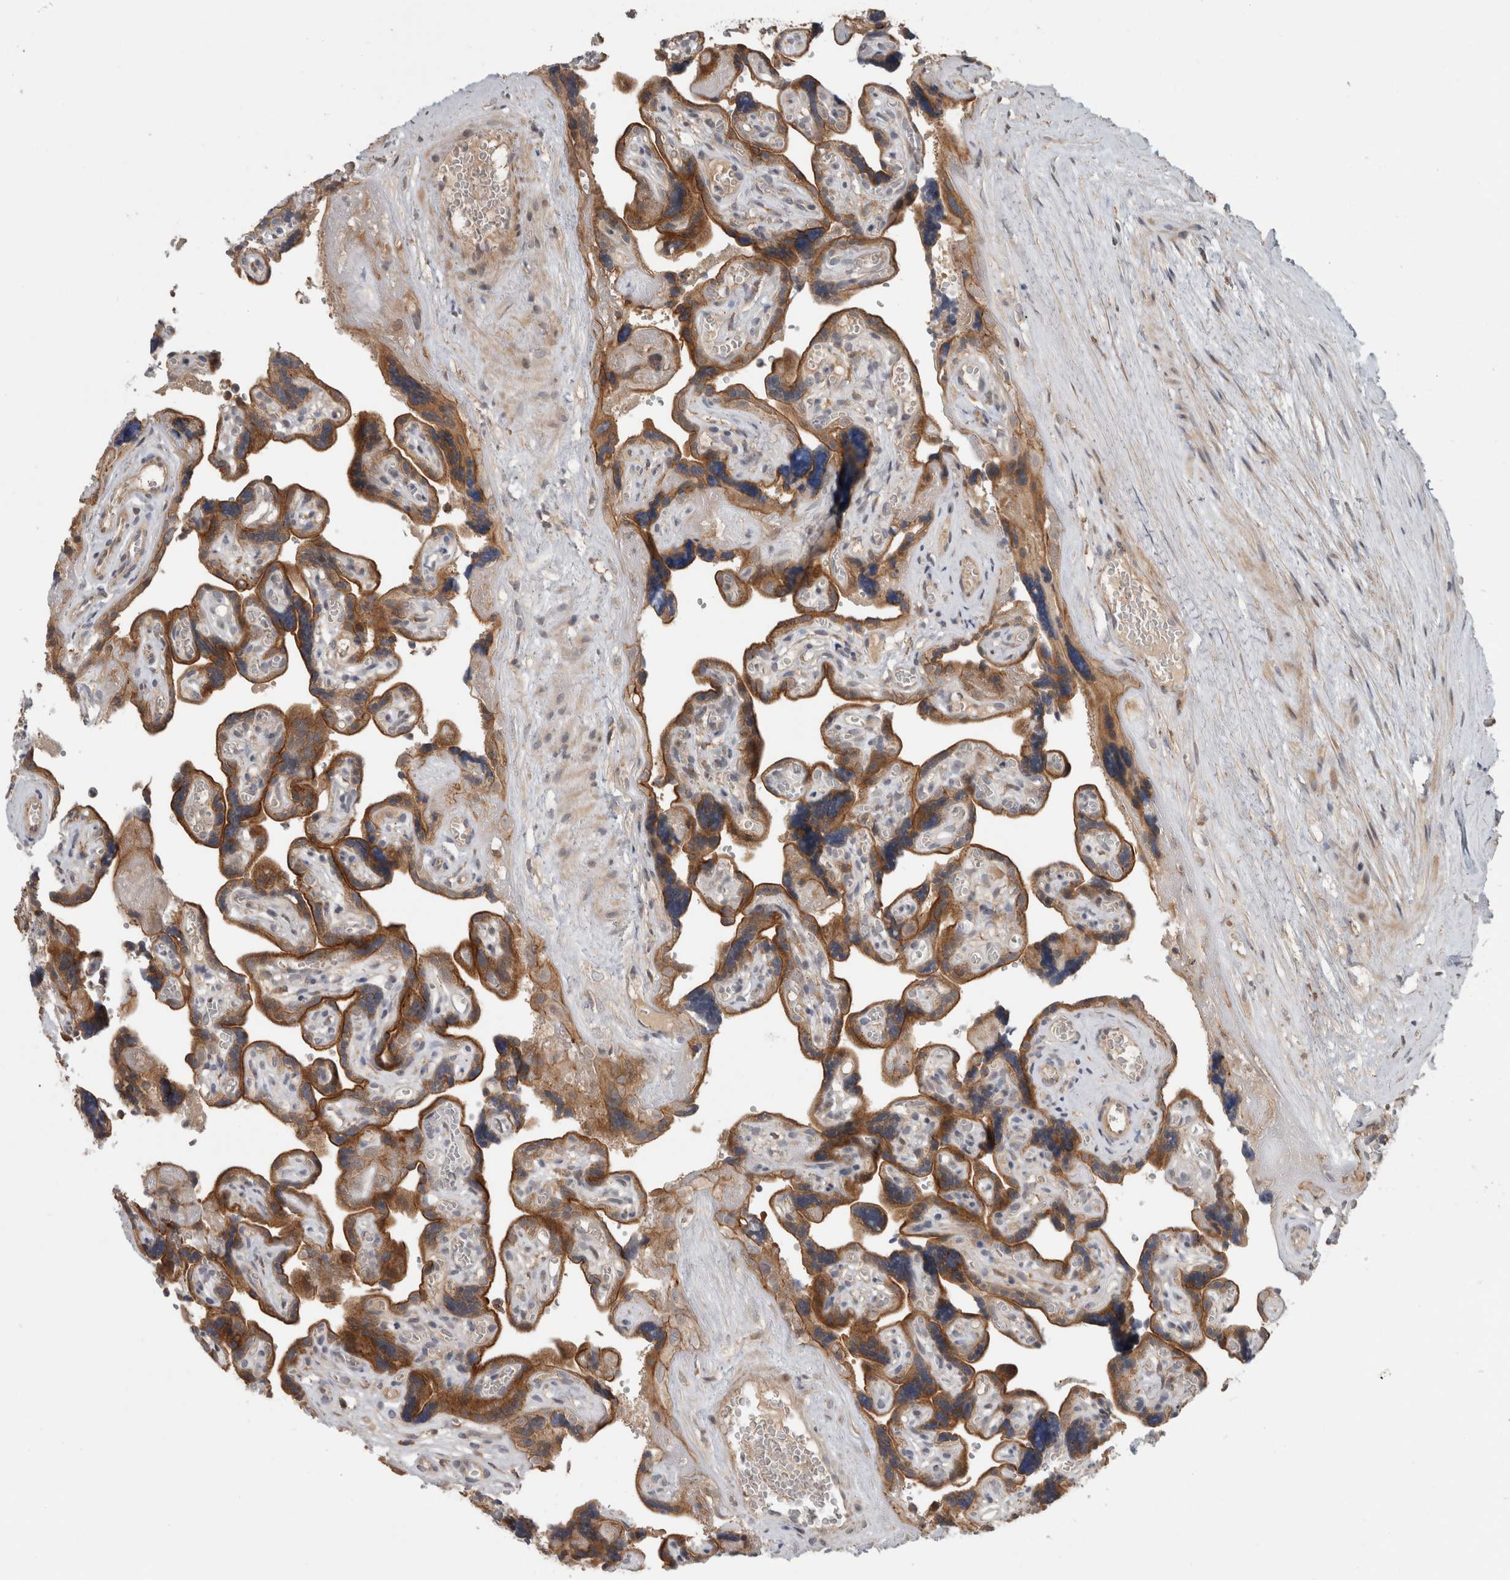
{"staining": {"intensity": "moderate", "quantity": ">75%", "location": "cytoplasmic/membranous"}, "tissue": "placenta", "cell_type": "Decidual cells", "image_type": "normal", "snomed": [{"axis": "morphology", "description": "Normal tissue, NOS"}, {"axis": "topography", "description": "Placenta"}], "caption": "The immunohistochemical stain labels moderate cytoplasmic/membranous positivity in decidual cells of normal placenta.", "gene": "ADGRL3", "patient": {"sex": "female", "age": 30}}